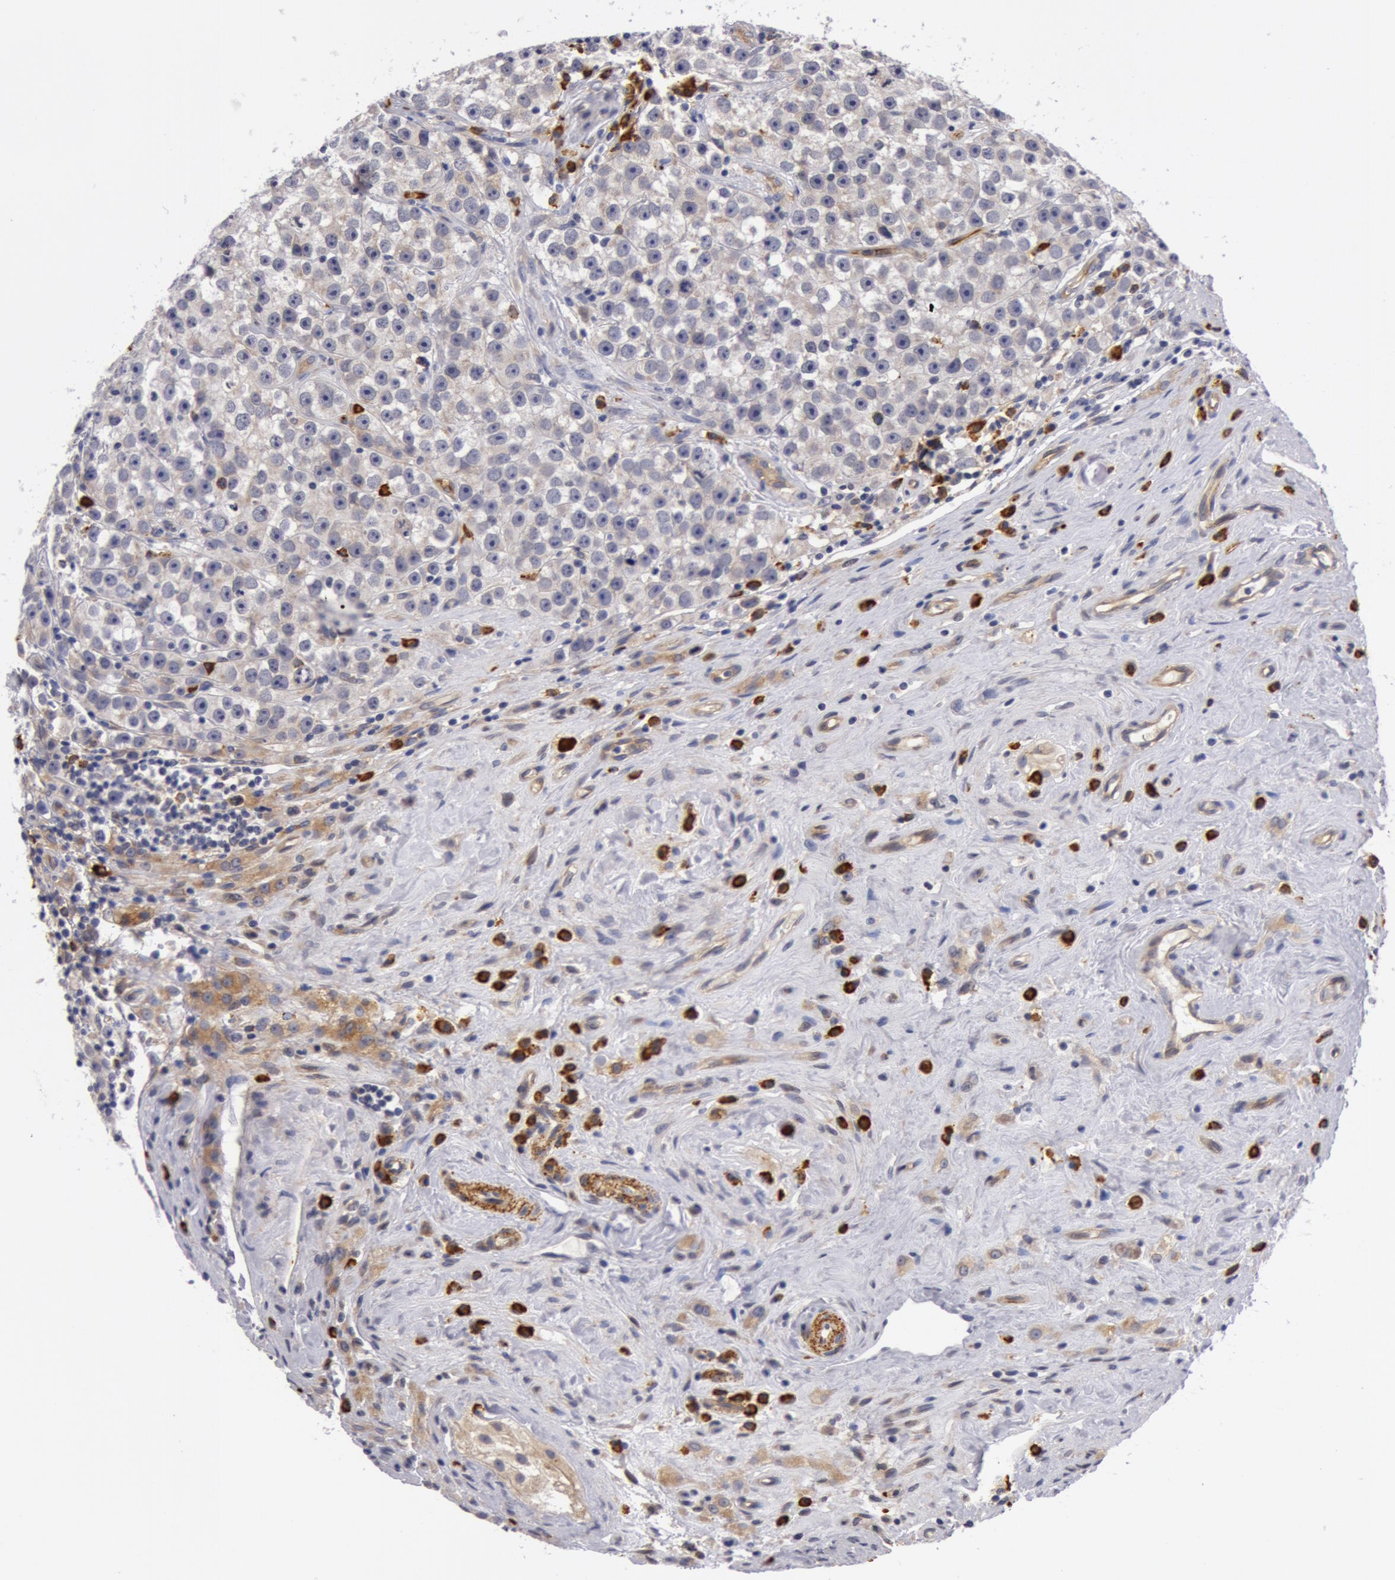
{"staining": {"intensity": "negative", "quantity": "none", "location": "none"}, "tissue": "testis cancer", "cell_type": "Tumor cells", "image_type": "cancer", "snomed": [{"axis": "morphology", "description": "Seminoma, NOS"}, {"axis": "topography", "description": "Testis"}], "caption": "The photomicrograph shows no staining of tumor cells in testis cancer. (Immunohistochemistry, brightfield microscopy, high magnification).", "gene": "IL23A", "patient": {"sex": "male", "age": 32}}